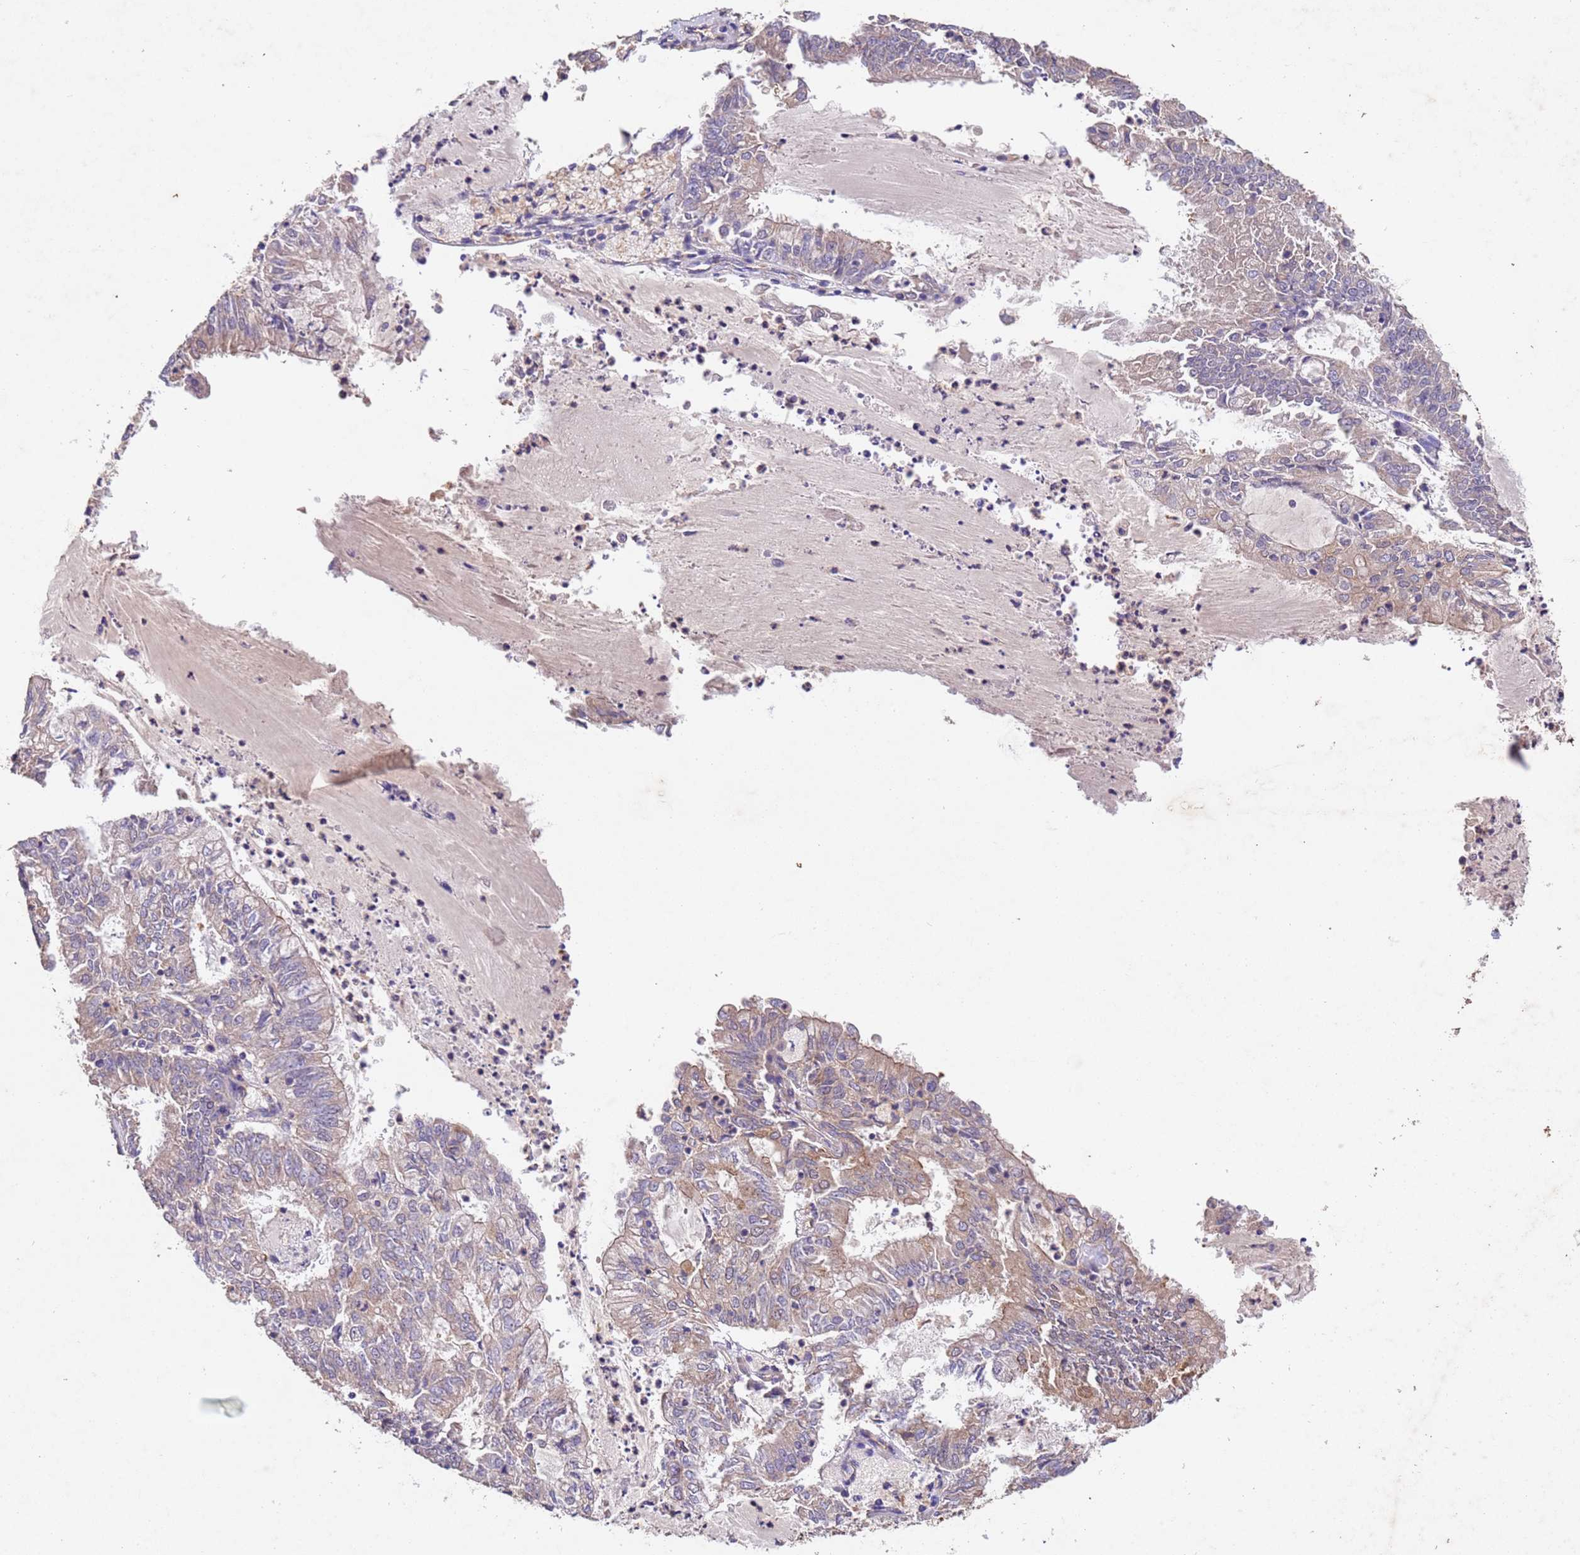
{"staining": {"intensity": "weak", "quantity": "<25%", "location": "cytoplasmic/membranous"}, "tissue": "endometrial cancer", "cell_type": "Tumor cells", "image_type": "cancer", "snomed": [{"axis": "morphology", "description": "Adenocarcinoma, NOS"}, {"axis": "topography", "description": "Endometrium"}], "caption": "This is a image of immunohistochemistry staining of endometrial cancer, which shows no expression in tumor cells. (Brightfield microscopy of DAB immunohistochemistry (IHC) at high magnification).", "gene": "MTX3", "patient": {"sex": "female", "age": 57}}